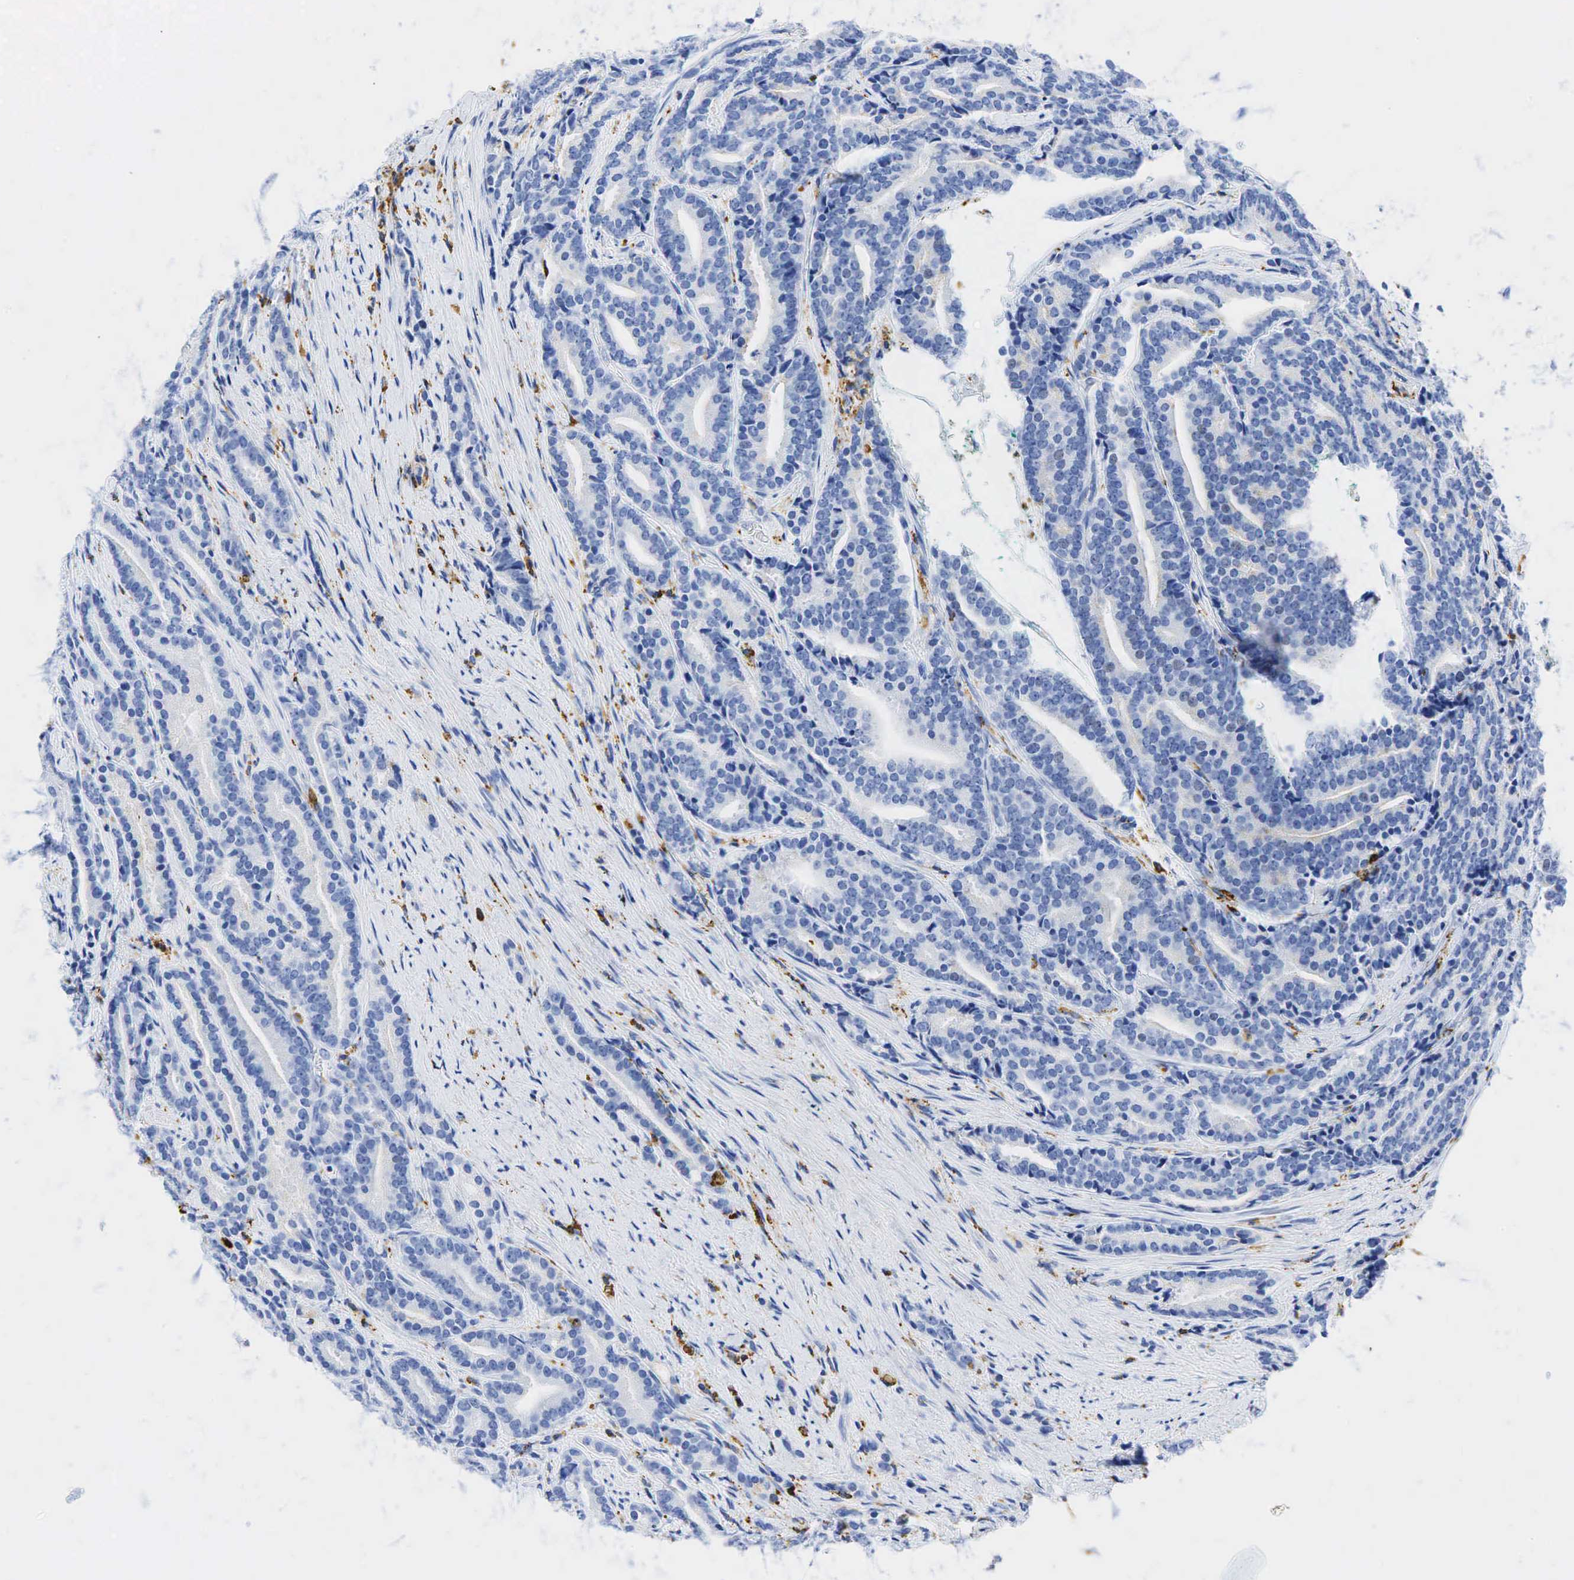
{"staining": {"intensity": "negative", "quantity": "none", "location": "none"}, "tissue": "prostate cancer", "cell_type": "Tumor cells", "image_type": "cancer", "snomed": [{"axis": "morphology", "description": "Adenocarcinoma, Medium grade"}, {"axis": "topography", "description": "Prostate"}], "caption": "Immunohistochemical staining of medium-grade adenocarcinoma (prostate) exhibits no significant staining in tumor cells. (Immunohistochemistry, brightfield microscopy, high magnification).", "gene": "CD68", "patient": {"sex": "male", "age": 65}}